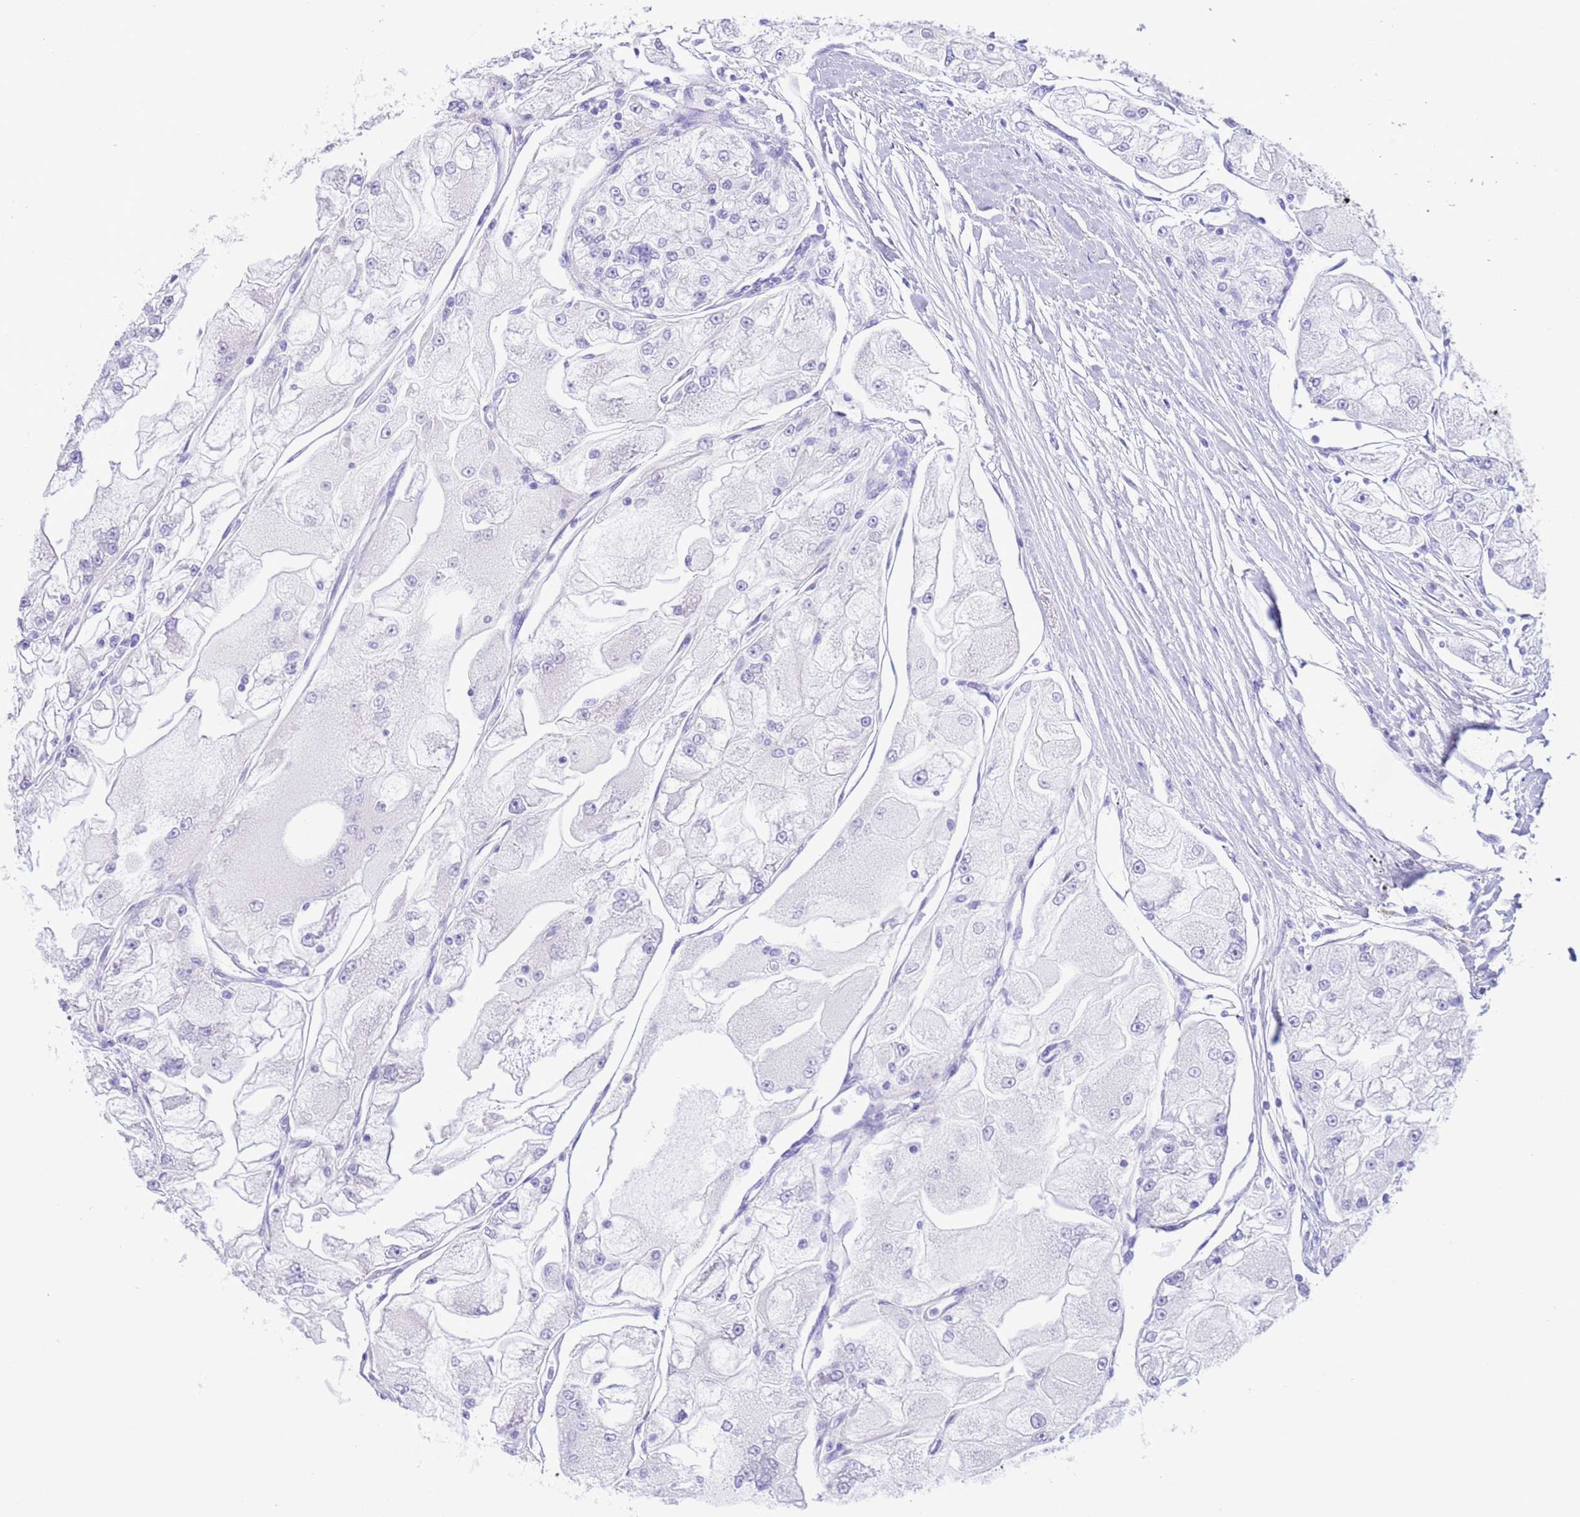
{"staining": {"intensity": "negative", "quantity": "none", "location": "none"}, "tissue": "renal cancer", "cell_type": "Tumor cells", "image_type": "cancer", "snomed": [{"axis": "morphology", "description": "Adenocarcinoma, NOS"}, {"axis": "topography", "description": "Kidney"}], "caption": "Renal cancer stained for a protein using immunohistochemistry demonstrates no staining tumor cells.", "gene": "CPB1", "patient": {"sex": "female", "age": 72}}